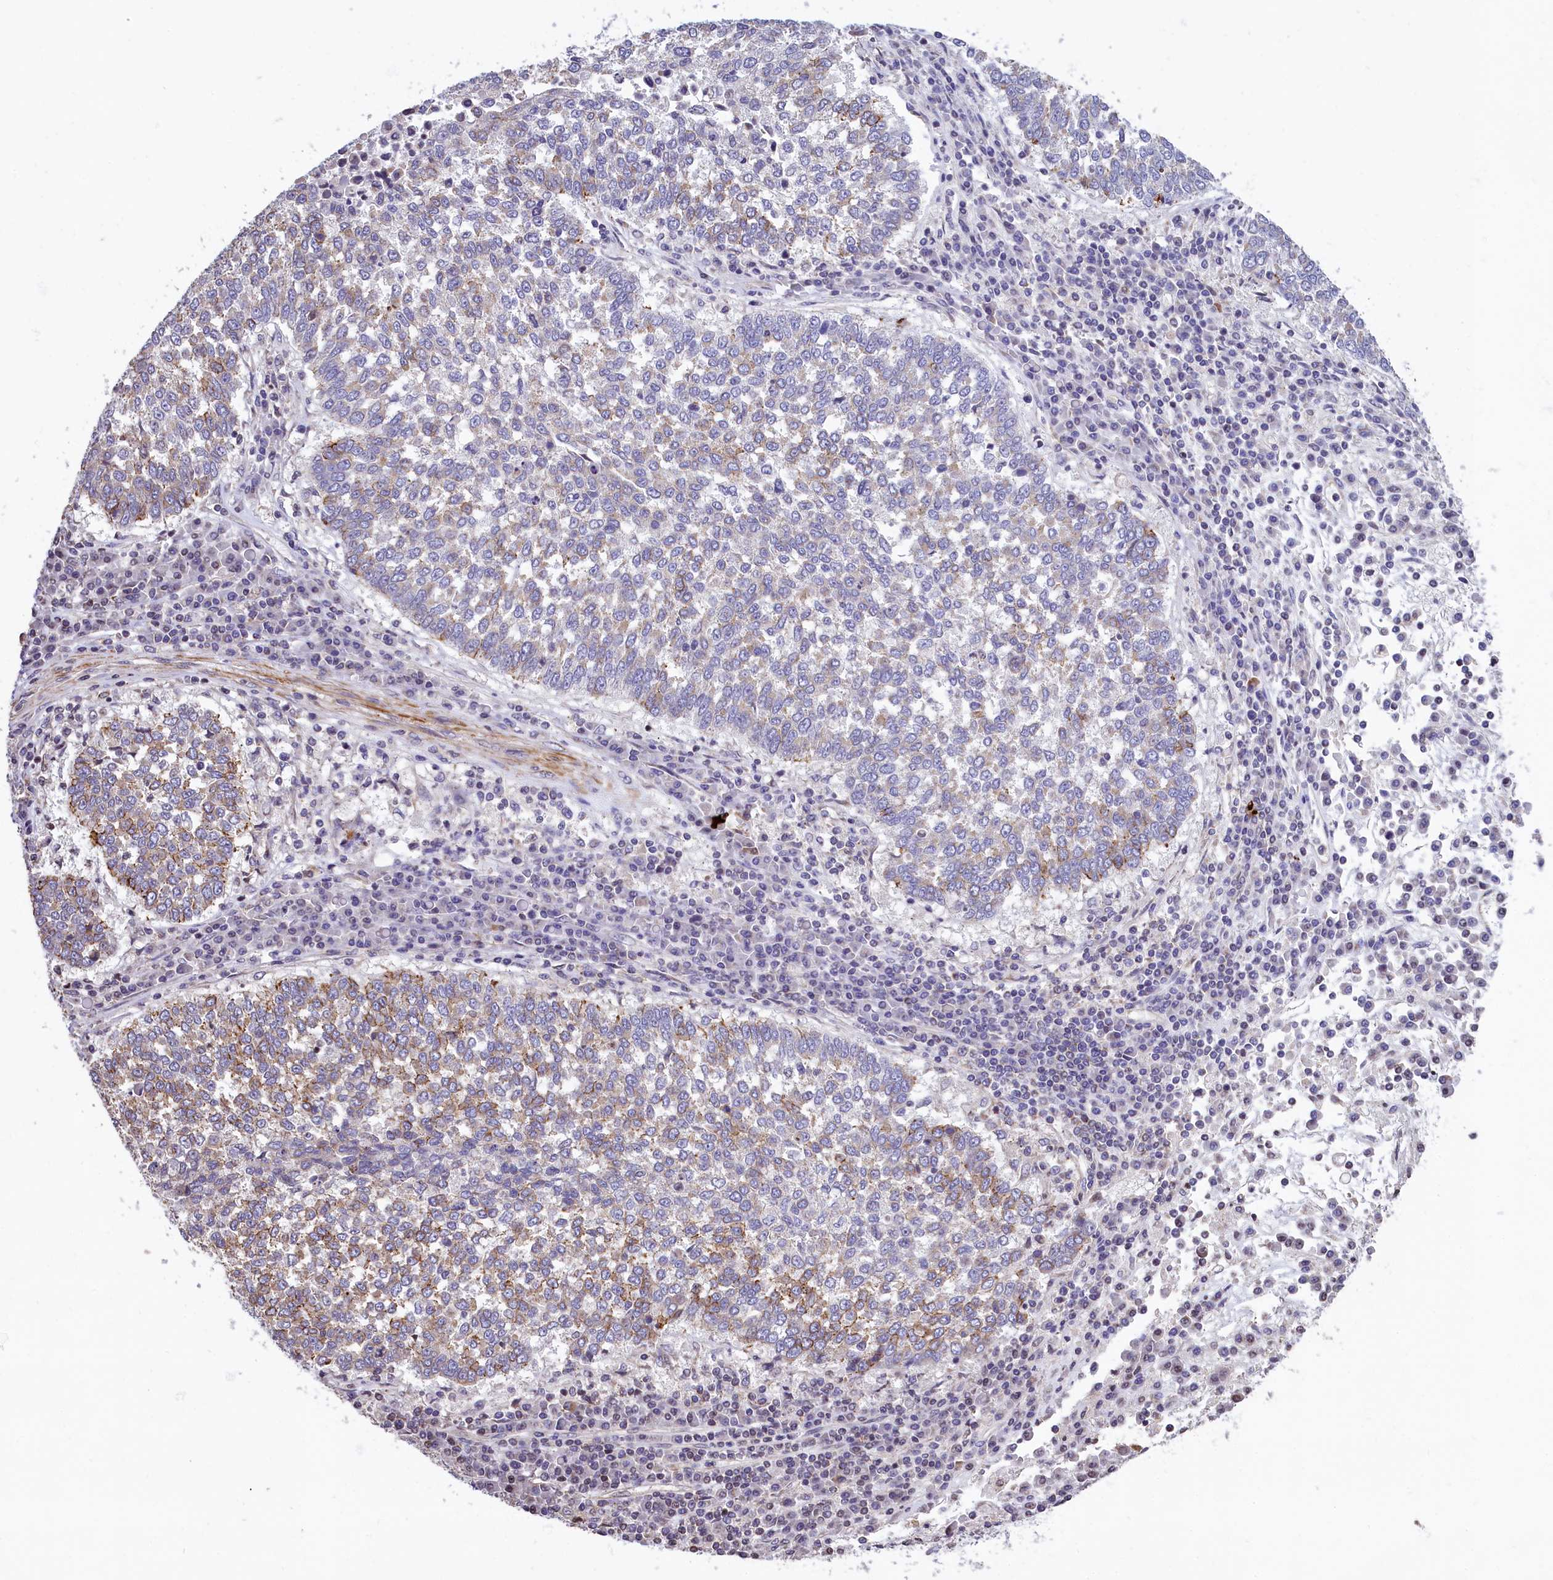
{"staining": {"intensity": "moderate", "quantity": "<25%", "location": "cytoplasmic/membranous"}, "tissue": "lung cancer", "cell_type": "Tumor cells", "image_type": "cancer", "snomed": [{"axis": "morphology", "description": "Squamous cell carcinoma, NOS"}, {"axis": "topography", "description": "Lung"}], "caption": "Squamous cell carcinoma (lung) stained with DAB immunohistochemistry (IHC) shows low levels of moderate cytoplasmic/membranous staining in about <25% of tumor cells.", "gene": "ZNF2", "patient": {"sex": "male", "age": 73}}